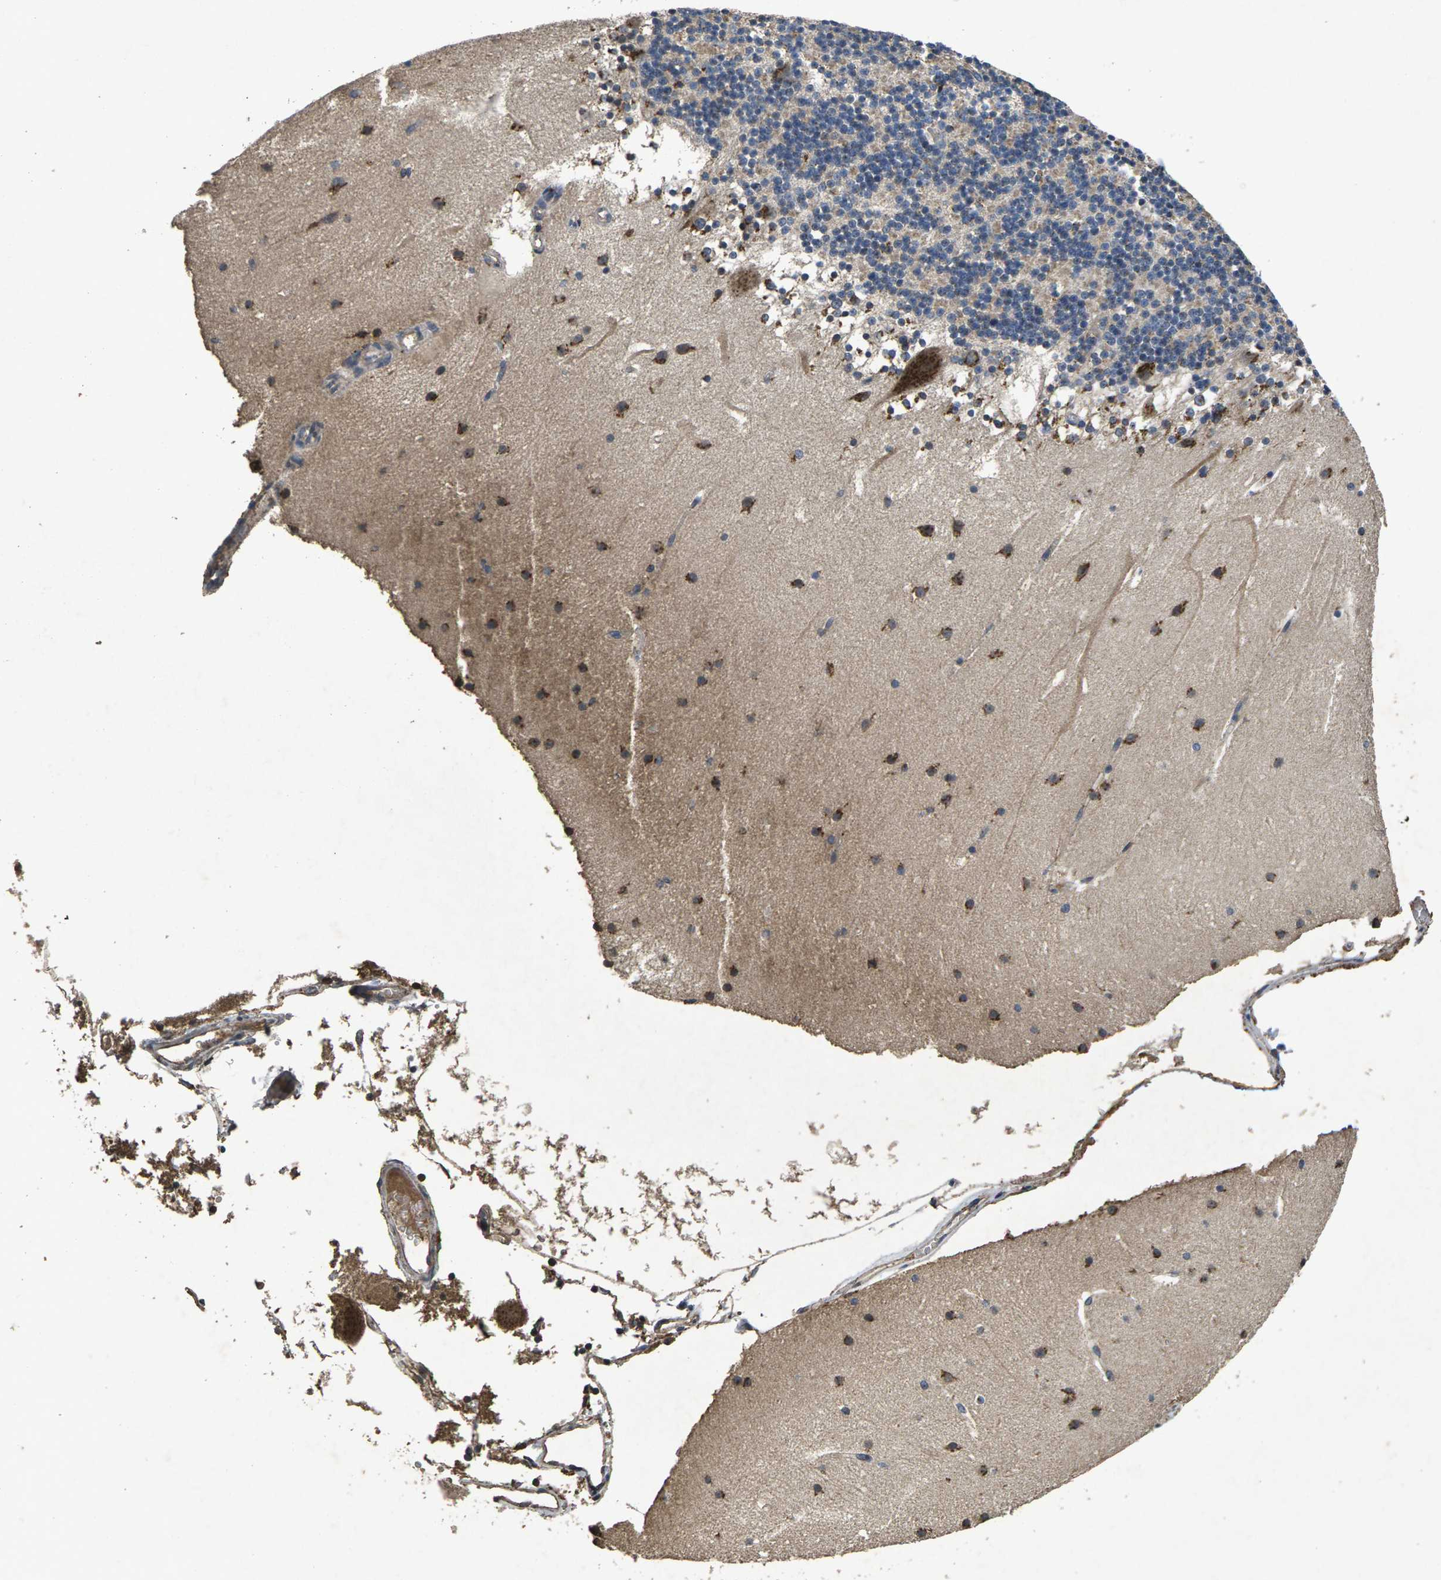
{"staining": {"intensity": "moderate", "quantity": "<25%", "location": "cytoplasmic/membranous"}, "tissue": "cerebellum", "cell_type": "Cells in granular layer", "image_type": "normal", "snomed": [{"axis": "morphology", "description": "Normal tissue, NOS"}, {"axis": "topography", "description": "Cerebellum"}], "caption": "Protein expression analysis of benign cerebellum shows moderate cytoplasmic/membranous staining in about <25% of cells in granular layer. (DAB IHC, brown staining for protein, blue staining for nuclei).", "gene": "B4GAT1", "patient": {"sex": "male", "age": 45}}